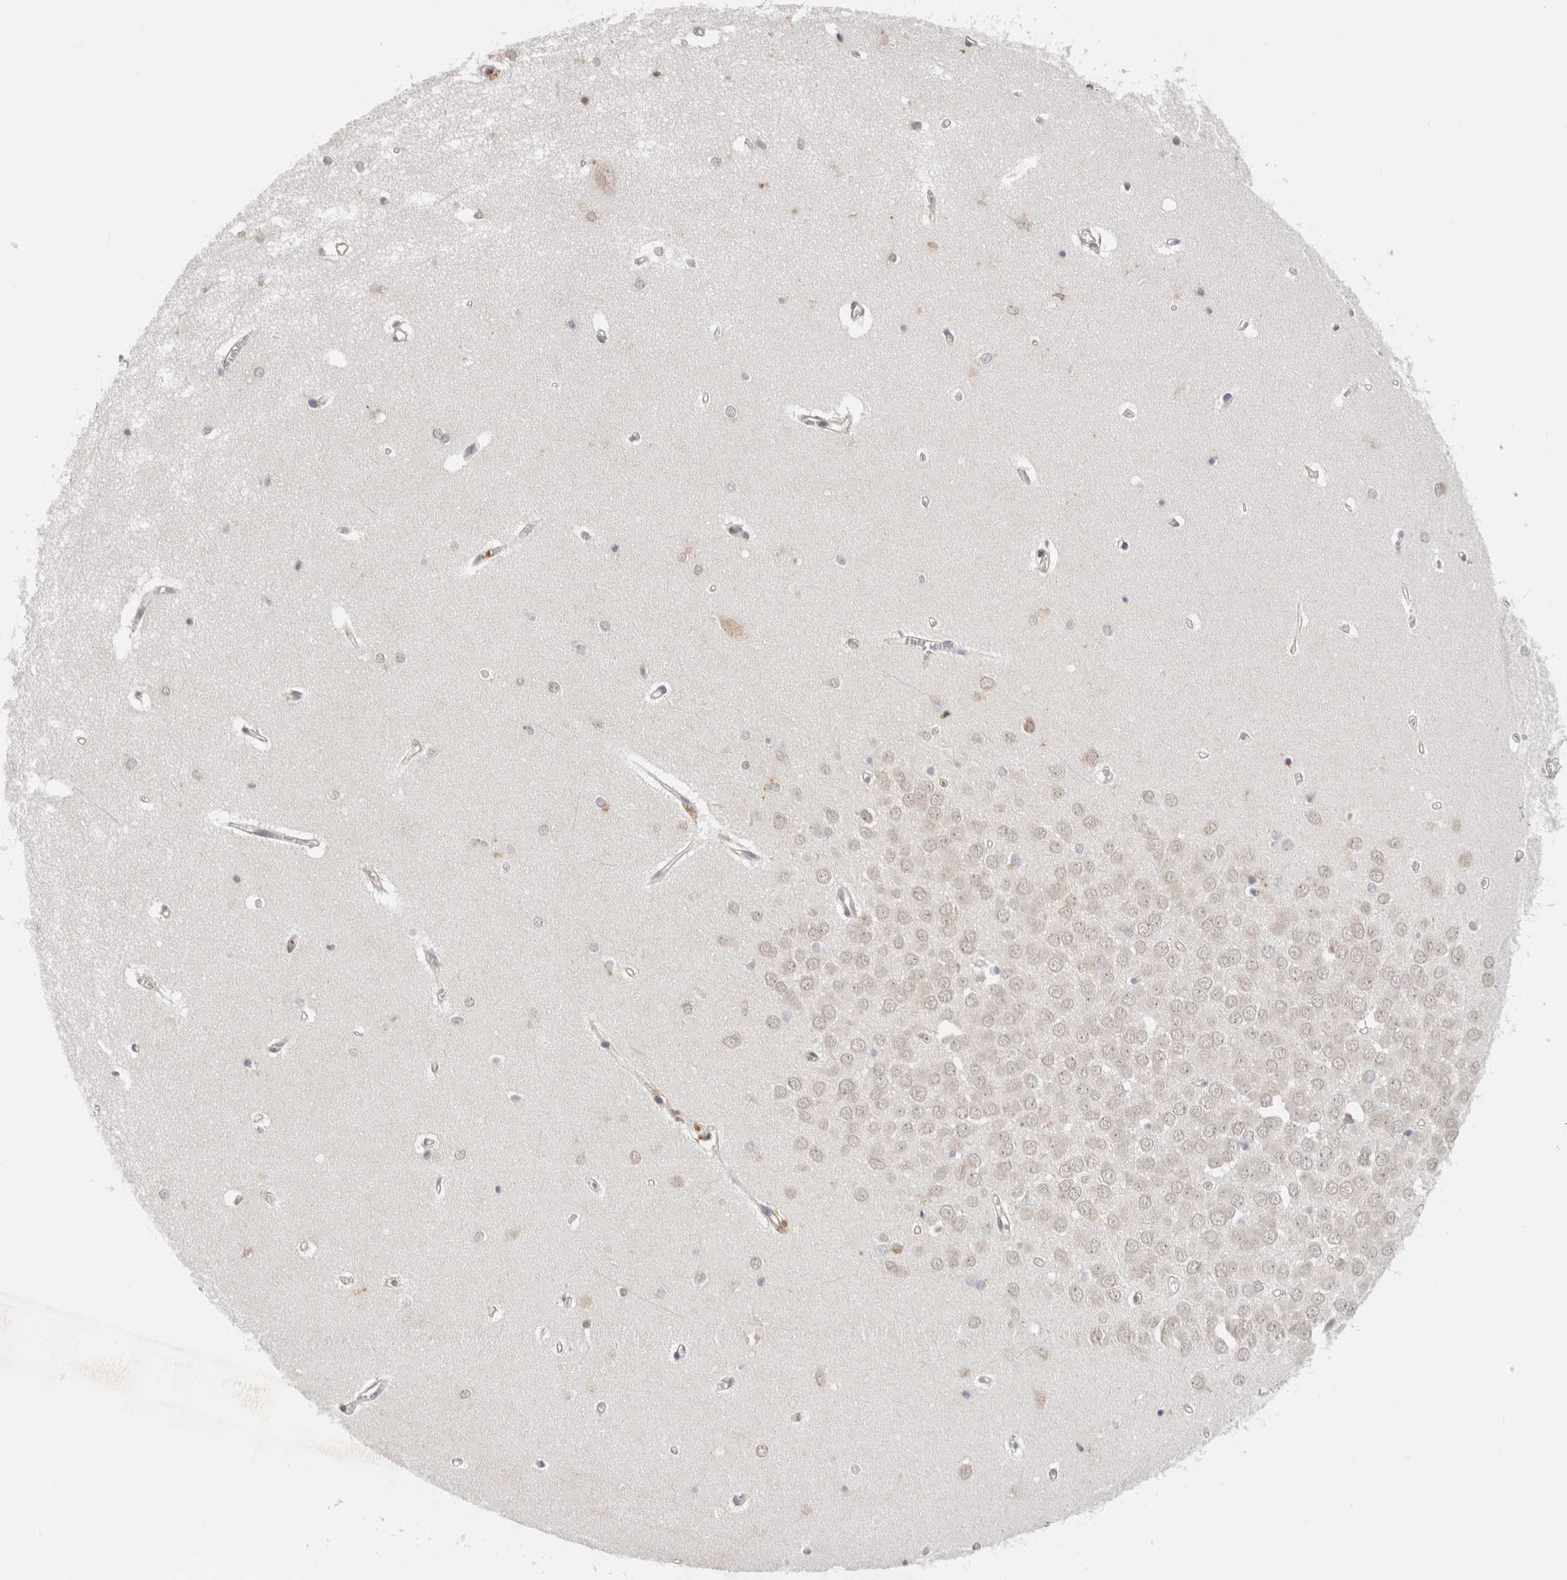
{"staining": {"intensity": "moderate", "quantity": "<25%", "location": "cytoplasmic/membranous"}, "tissue": "hippocampus", "cell_type": "Glial cells", "image_type": "normal", "snomed": [{"axis": "morphology", "description": "Normal tissue, NOS"}, {"axis": "topography", "description": "Hippocampus"}], "caption": "A brown stain shows moderate cytoplasmic/membranous expression of a protein in glial cells of benign human hippocampus. The staining is performed using DAB (3,3'-diaminobenzidine) brown chromogen to label protein expression. The nuclei are counter-stained blue using hematoxylin.", "gene": "GNS", "patient": {"sex": "male", "age": 70}}